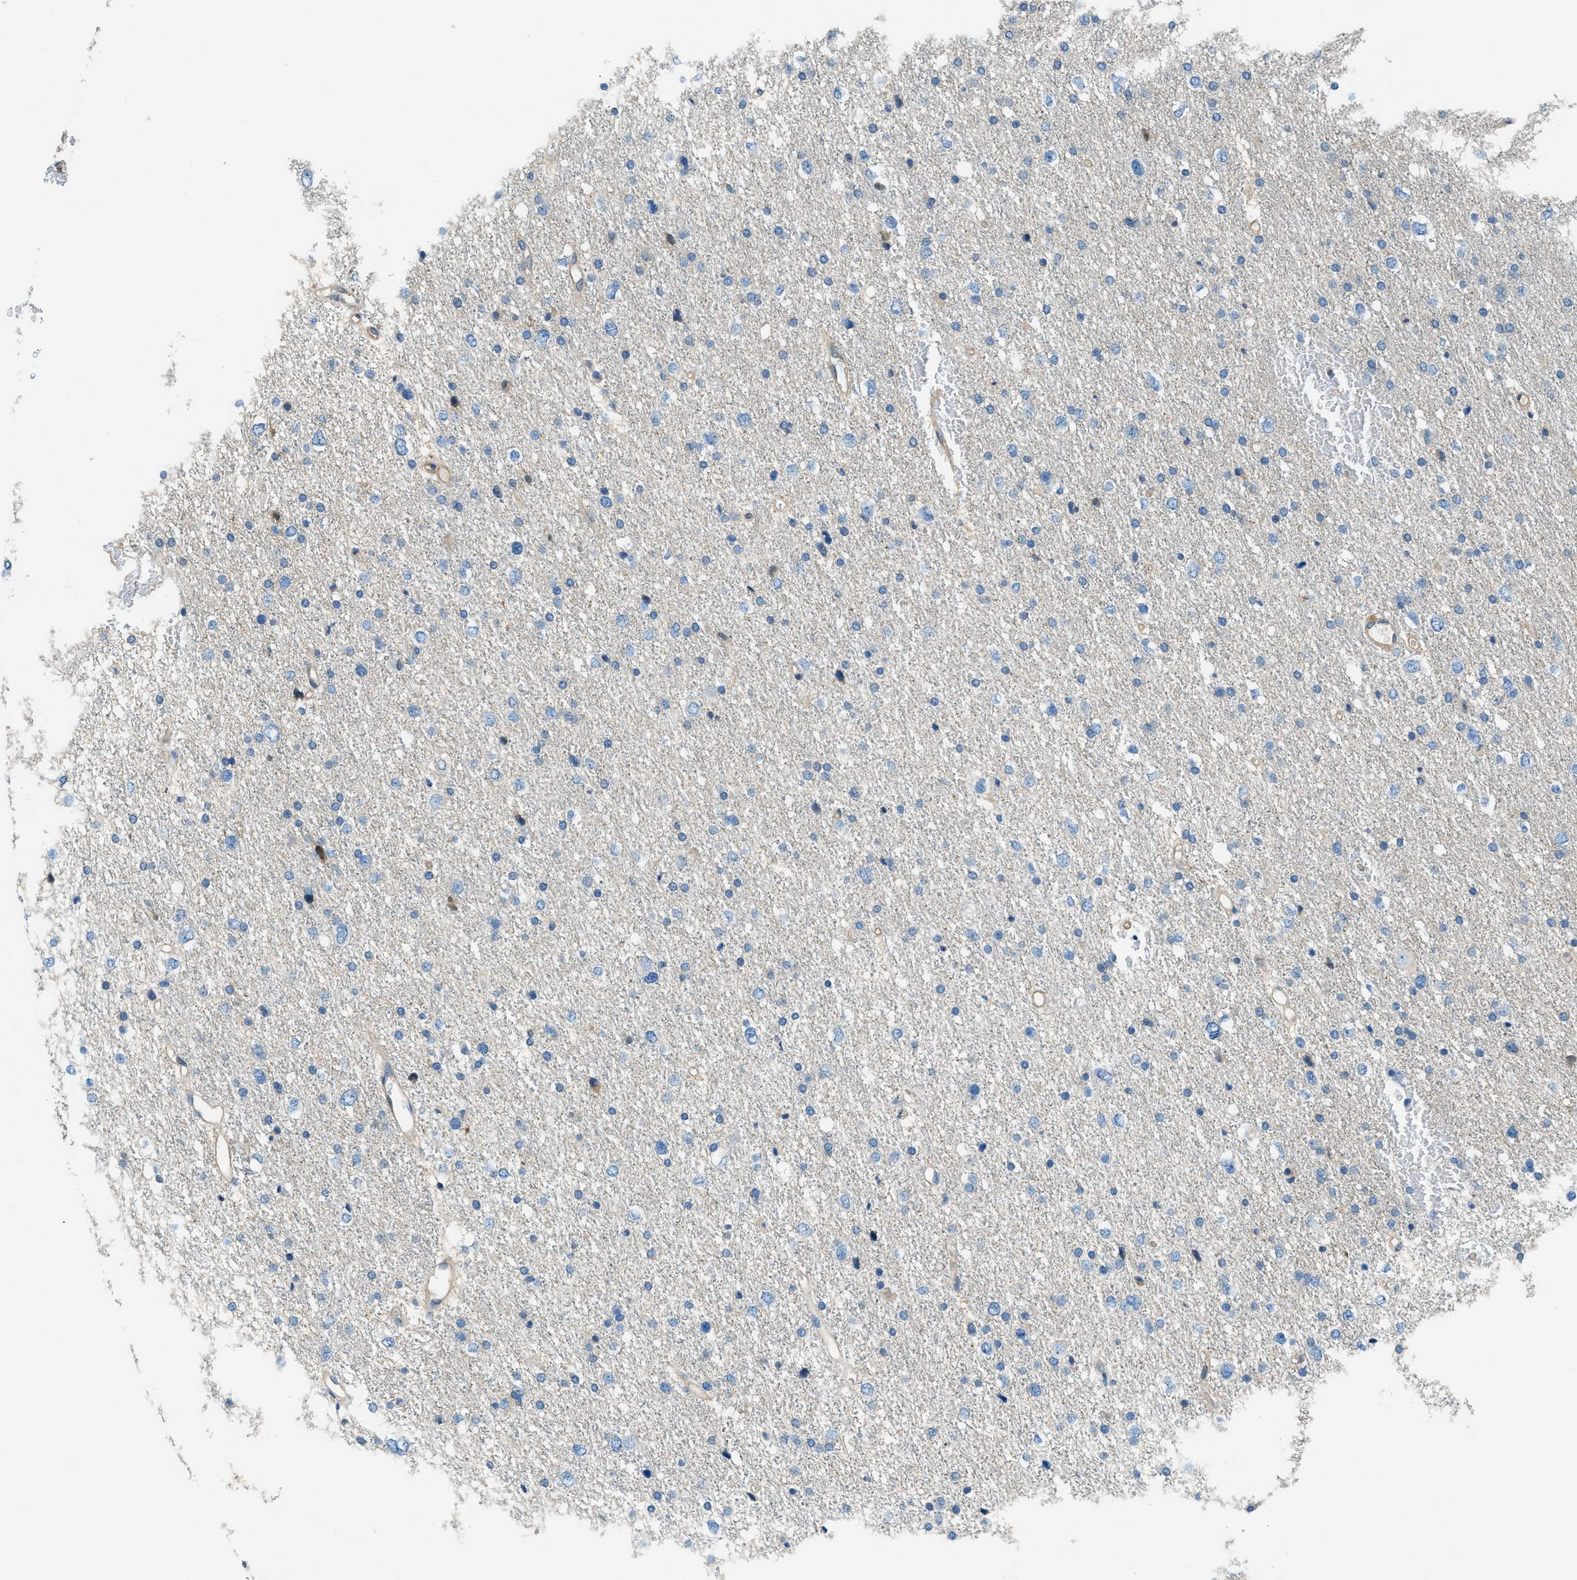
{"staining": {"intensity": "negative", "quantity": "none", "location": "none"}, "tissue": "glioma", "cell_type": "Tumor cells", "image_type": "cancer", "snomed": [{"axis": "morphology", "description": "Glioma, malignant, Low grade"}, {"axis": "topography", "description": "Brain"}], "caption": "IHC of glioma reveals no positivity in tumor cells. The staining is performed using DAB brown chromogen with nuclei counter-stained in using hematoxylin.", "gene": "HEBP2", "patient": {"sex": "female", "age": 37}}